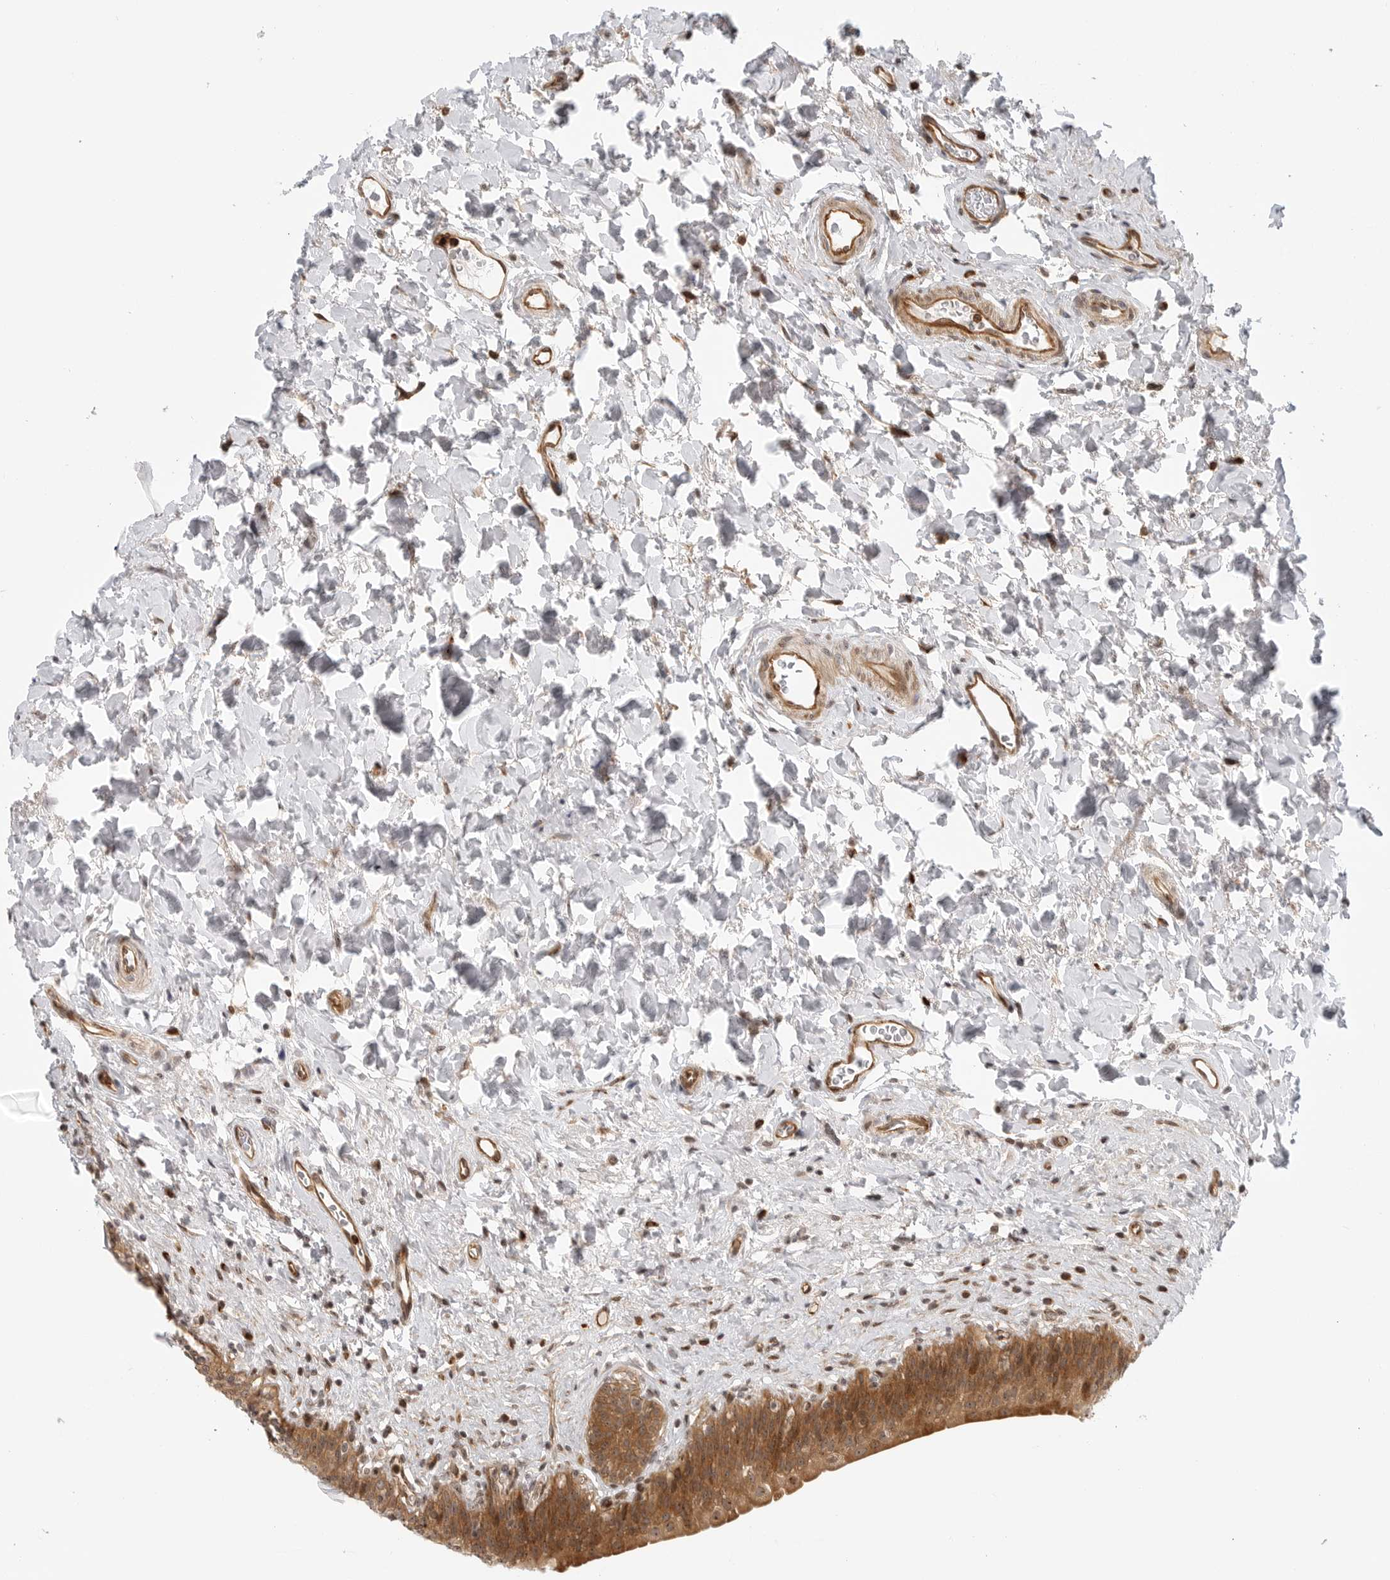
{"staining": {"intensity": "moderate", "quantity": ">75%", "location": "cytoplasmic/membranous,nuclear"}, "tissue": "urinary bladder", "cell_type": "Urothelial cells", "image_type": "normal", "snomed": [{"axis": "morphology", "description": "Normal tissue, NOS"}, {"axis": "topography", "description": "Urinary bladder"}], "caption": "A high-resolution micrograph shows IHC staining of benign urinary bladder, which demonstrates moderate cytoplasmic/membranous,nuclear staining in about >75% of urothelial cells. (DAB (3,3'-diaminobenzidine) = brown stain, brightfield microscopy at high magnification).", "gene": "DSCC1", "patient": {"sex": "male", "age": 83}}